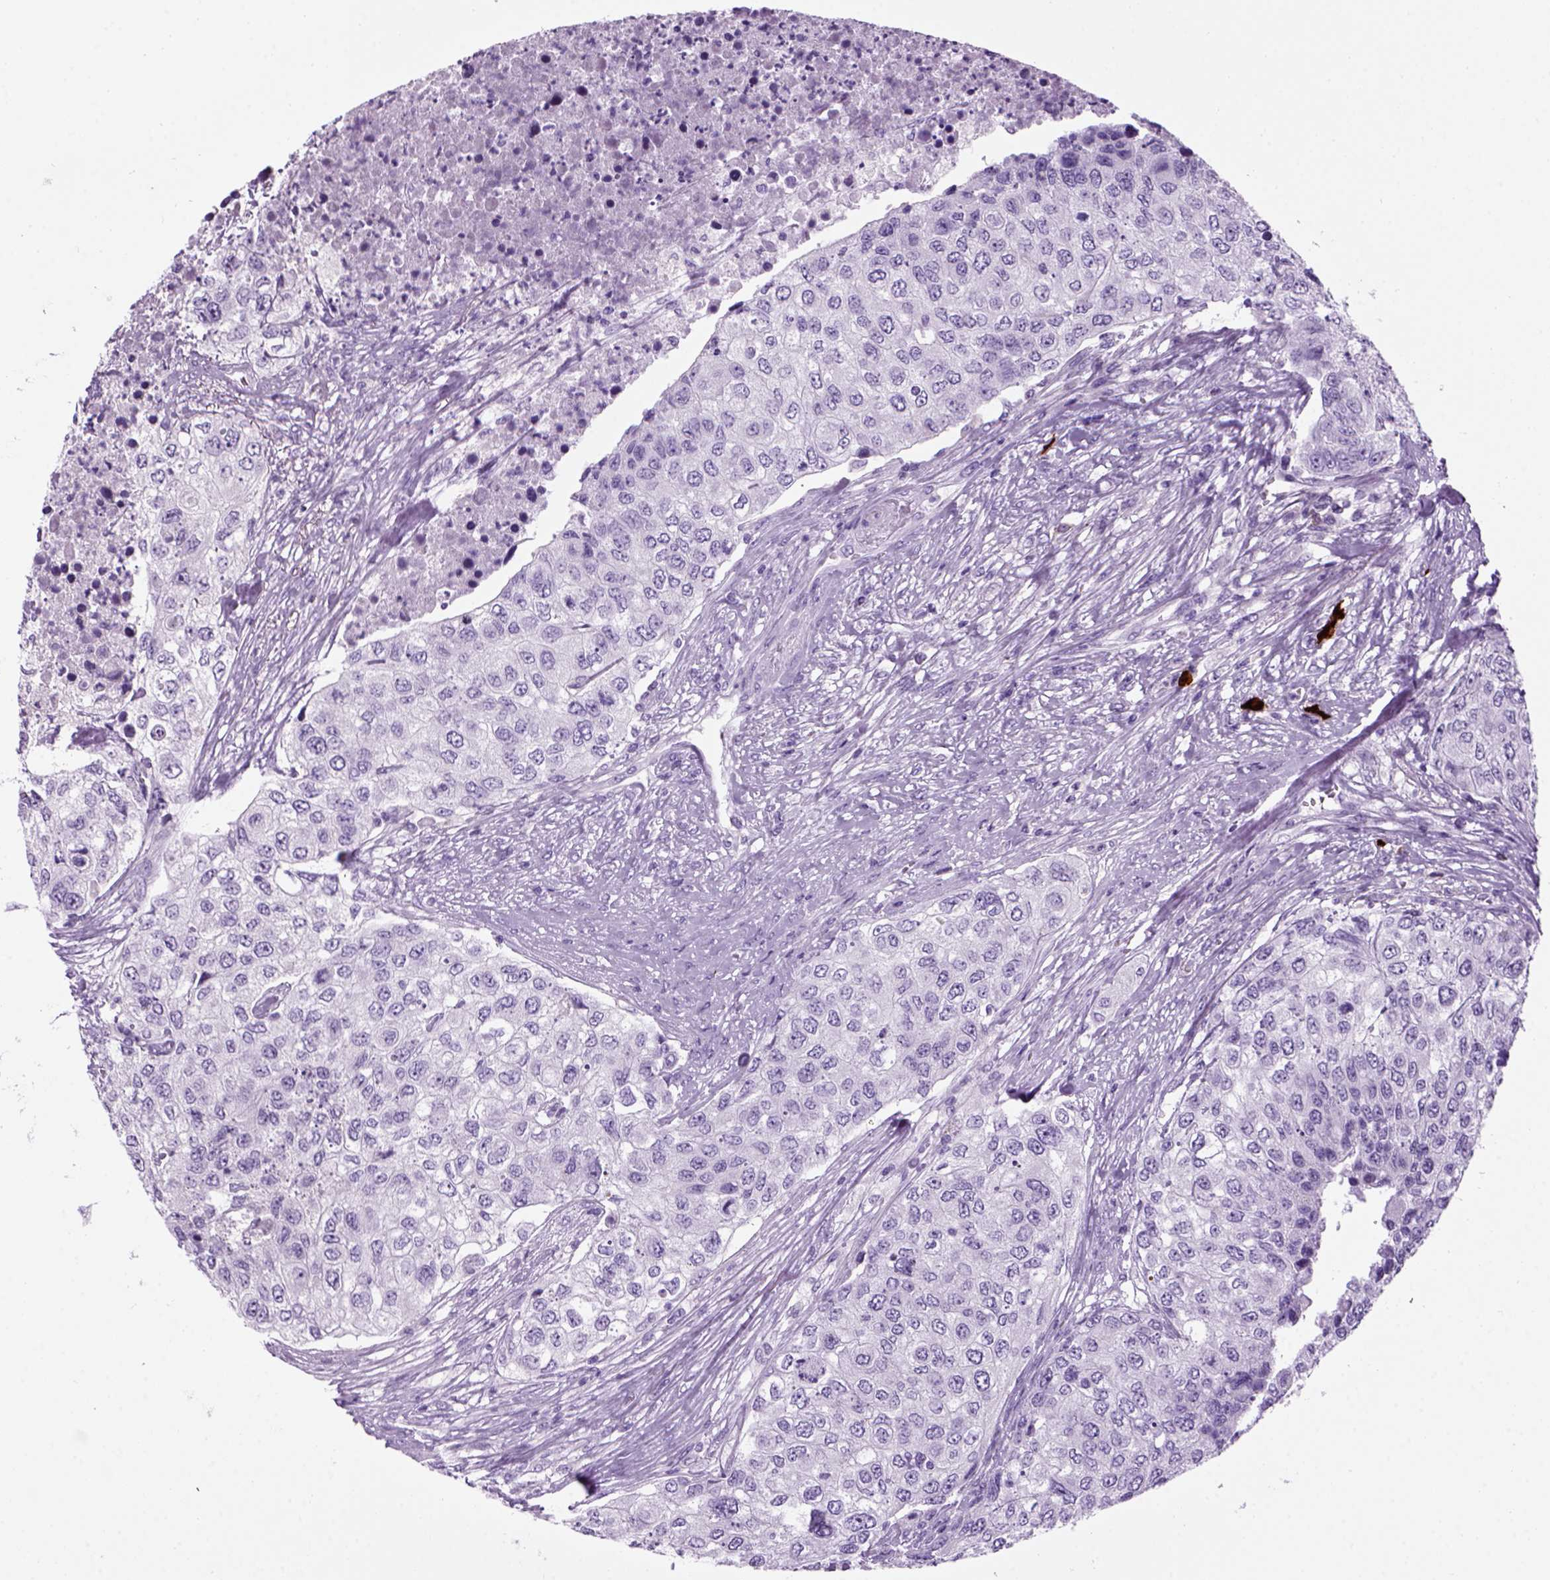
{"staining": {"intensity": "negative", "quantity": "none", "location": "none"}, "tissue": "urothelial cancer", "cell_type": "Tumor cells", "image_type": "cancer", "snomed": [{"axis": "morphology", "description": "Urothelial carcinoma, High grade"}, {"axis": "topography", "description": "Urinary bladder"}], "caption": "Tumor cells are negative for brown protein staining in high-grade urothelial carcinoma.", "gene": "MZB1", "patient": {"sex": "female", "age": 78}}